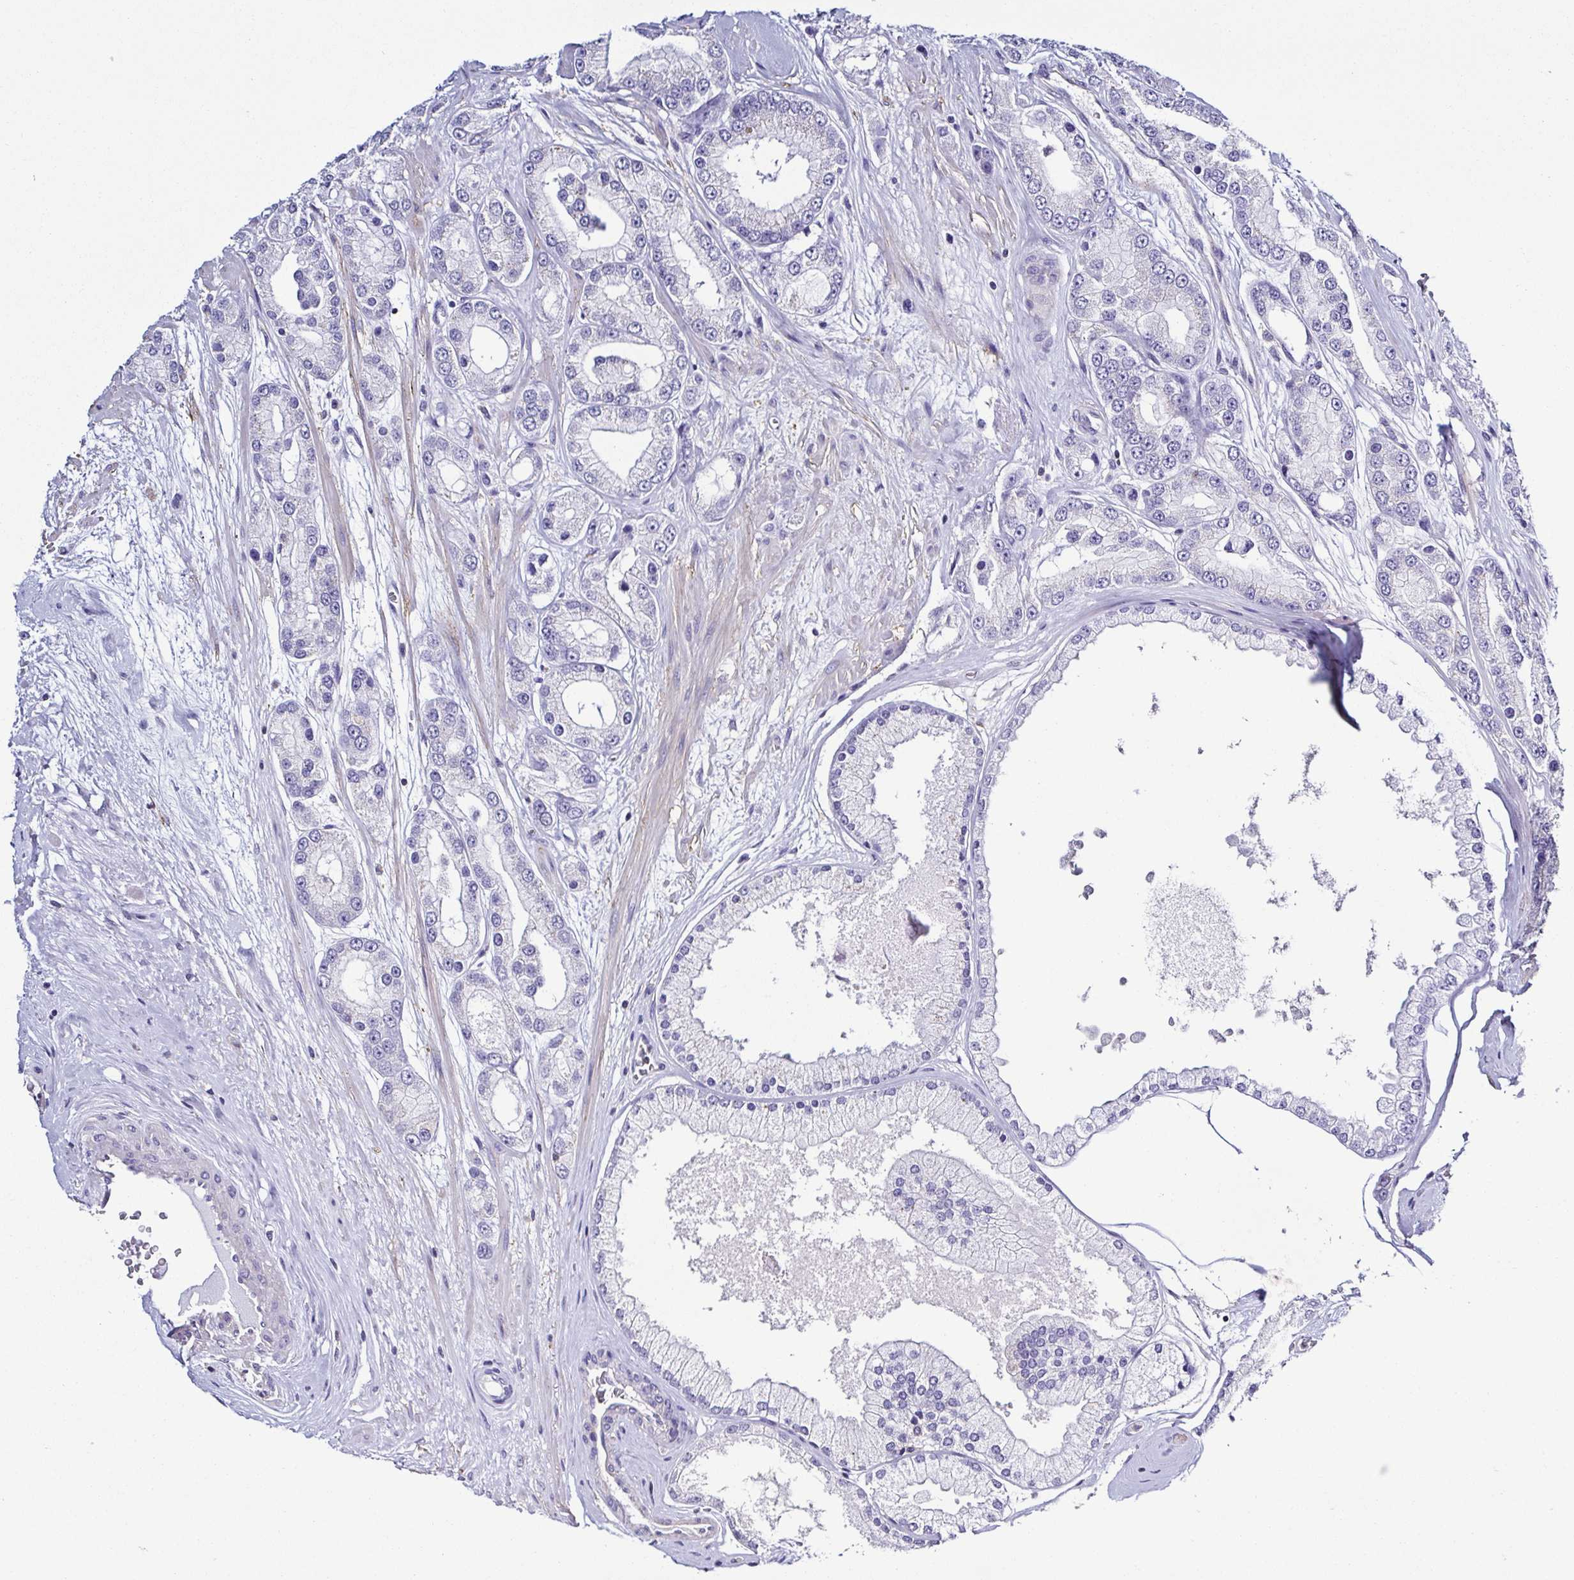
{"staining": {"intensity": "negative", "quantity": "none", "location": "none"}, "tissue": "prostate cancer", "cell_type": "Tumor cells", "image_type": "cancer", "snomed": [{"axis": "morphology", "description": "Adenocarcinoma, High grade"}, {"axis": "topography", "description": "Prostate"}], "caption": "The image shows no significant expression in tumor cells of adenocarcinoma (high-grade) (prostate). Nuclei are stained in blue.", "gene": "TNNT2", "patient": {"sex": "male", "age": 67}}